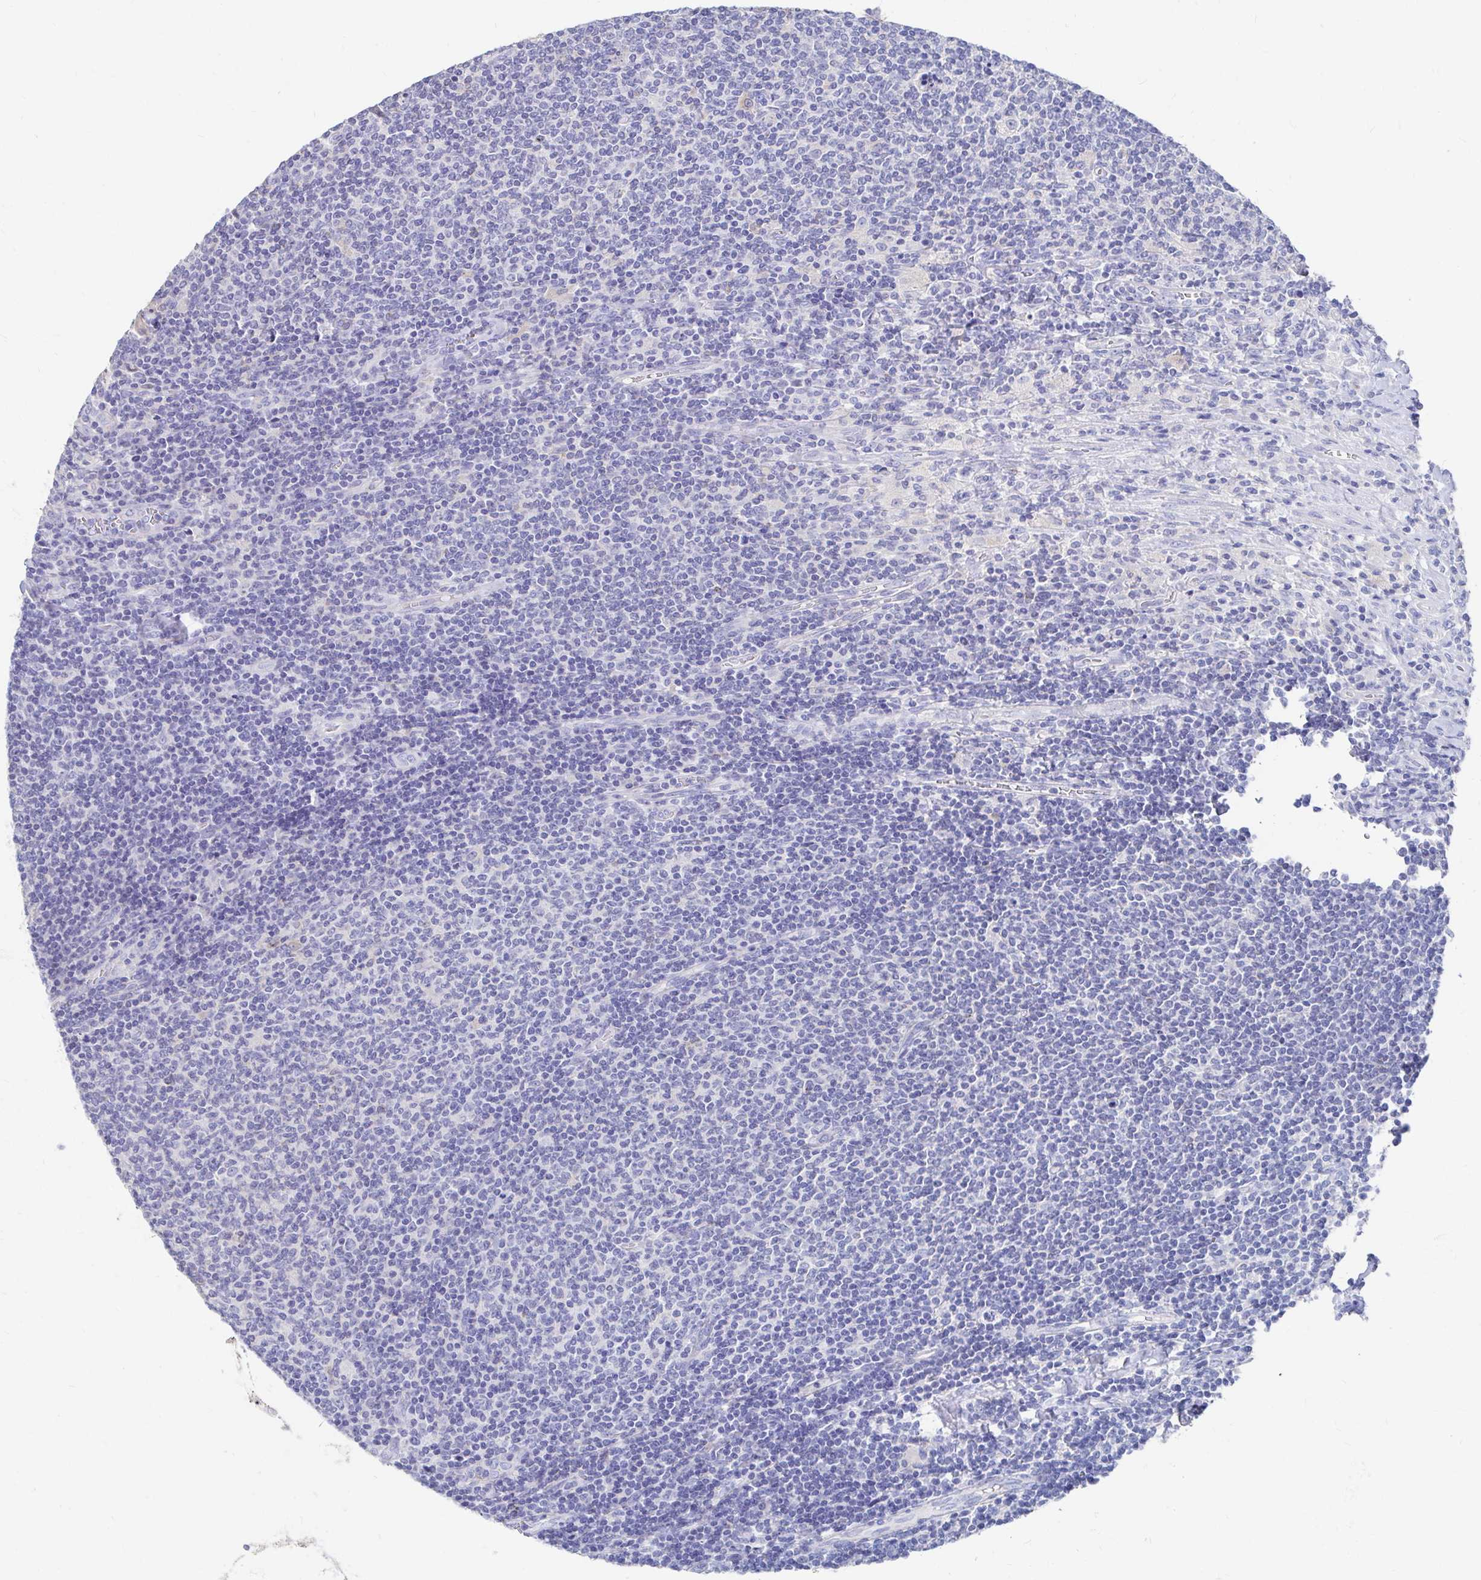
{"staining": {"intensity": "negative", "quantity": "none", "location": "none"}, "tissue": "lymphoma", "cell_type": "Tumor cells", "image_type": "cancer", "snomed": [{"axis": "morphology", "description": "Malignant lymphoma, non-Hodgkin's type, Low grade"}, {"axis": "topography", "description": "Lymph node"}], "caption": "DAB immunohistochemical staining of lymphoma reveals no significant expression in tumor cells.", "gene": "LAMC3", "patient": {"sex": "male", "age": 52}}